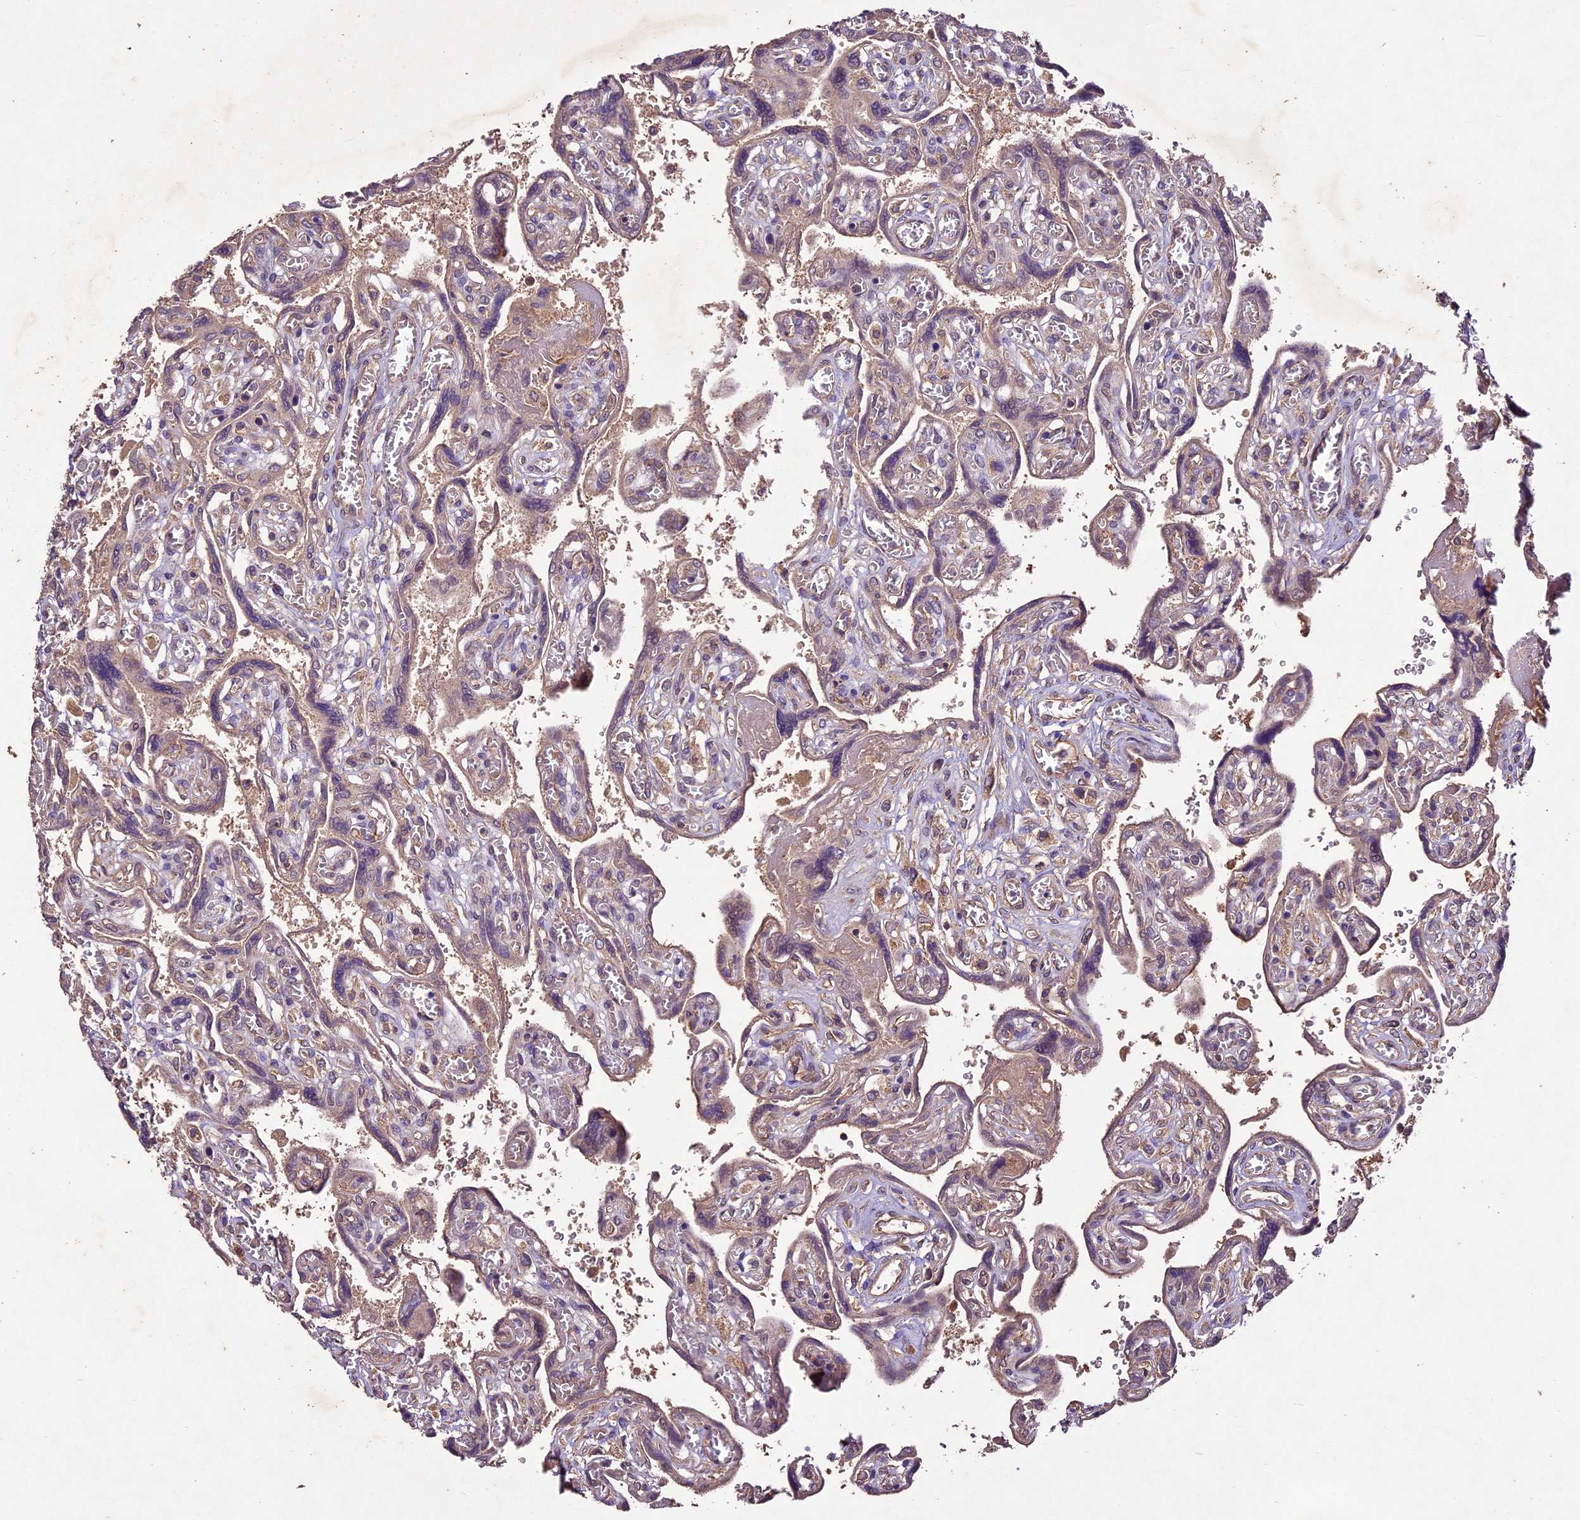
{"staining": {"intensity": "moderate", "quantity": "25%-75%", "location": "cytoplasmic/membranous"}, "tissue": "placenta", "cell_type": "Trophoblastic cells", "image_type": "normal", "snomed": [{"axis": "morphology", "description": "Normal tissue, NOS"}, {"axis": "topography", "description": "Placenta"}], "caption": "Normal placenta was stained to show a protein in brown. There is medium levels of moderate cytoplasmic/membranous staining in about 25%-75% of trophoblastic cells.", "gene": "CRLF1", "patient": {"sex": "female", "age": 39}}